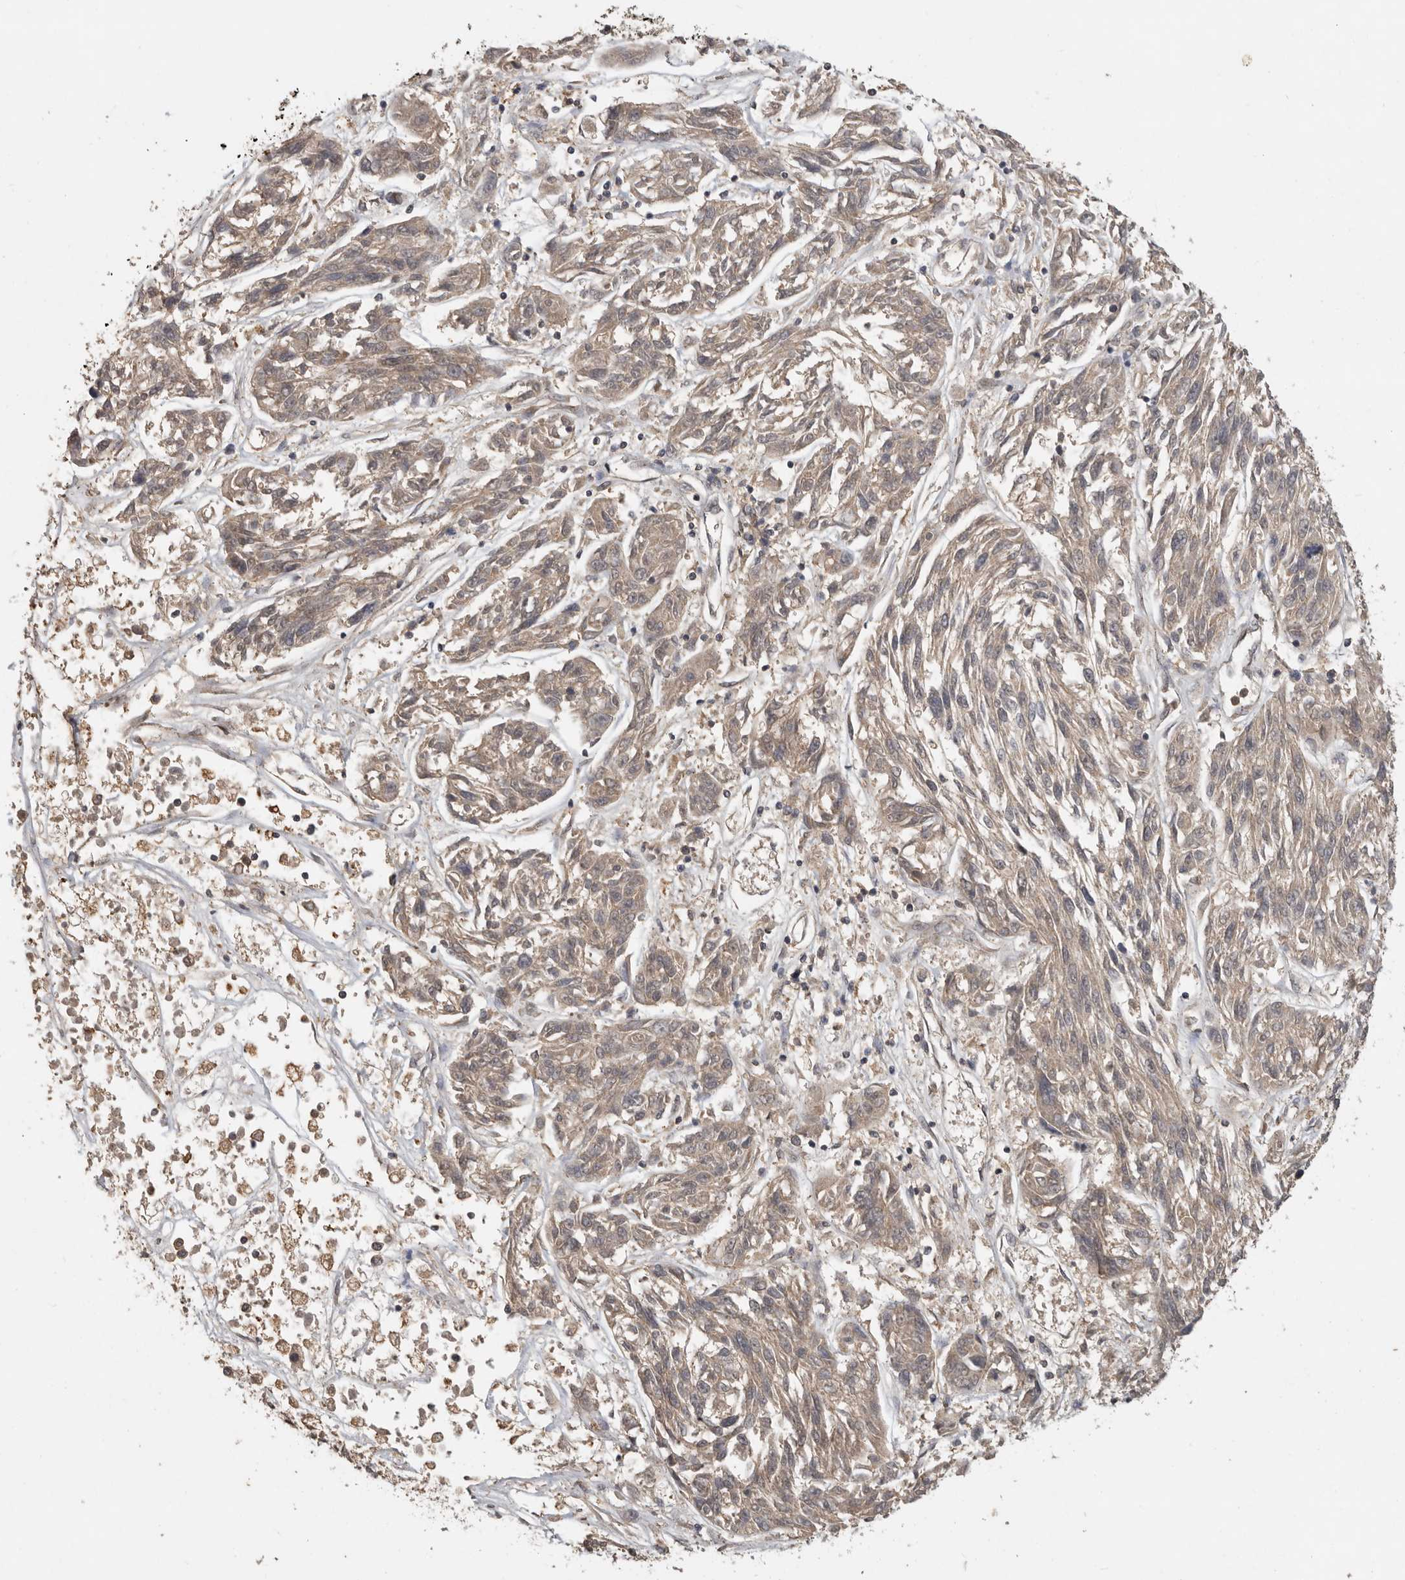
{"staining": {"intensity": "weak", "quantity": ">75%", "location": "cytoplasmic/membranous"}, "tissue": "melanoma", "cell_type": "Tumor cells", "image_type": "cancer", "snomed": [{"axis": "morphology", "description": "Malignant melanoma, NOS"}, {"axis": "topography", "description": "Skin"}], "caption": "An immunohistochemistry (IHC) histopathology image of neoplastic tissue is shown. Protein staining in brown highlights weak cytoplasmic/membranous positivity in malignant melanoma within tumor cells.", "gene": "ADAMTS4", "patient": {"sex": "male", "age": 53}}